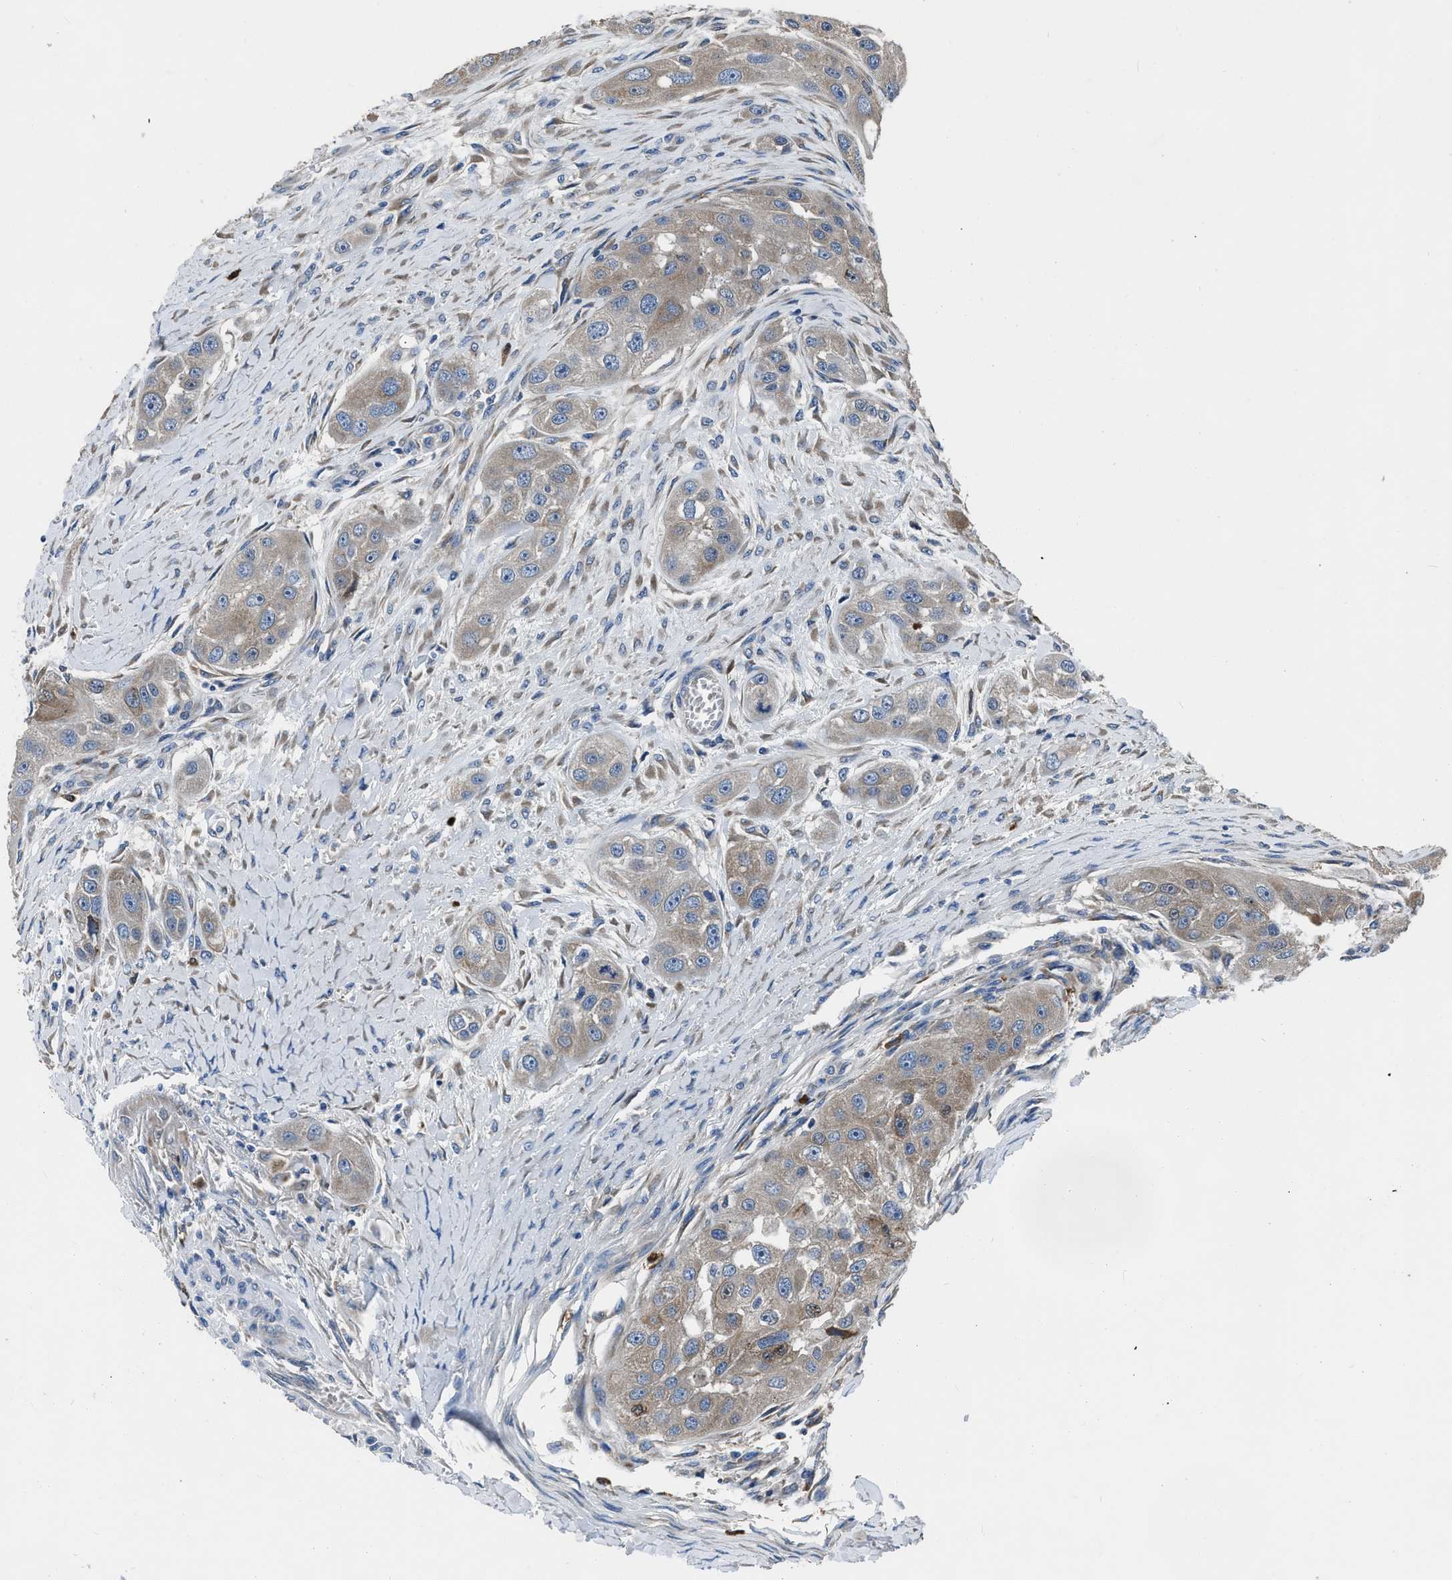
{"staining": {"intensity": "moderate", "quantity": "25%-75%", "location": "cytoplasmic/membranous"}, "tissue": "head and neck cancer", "cell_type": "Tumor cells", "image_type": "cancer", "snomed": [{"axis": "morphology", "description": "Normal tissue, NOS"}, {"axis": "morphology", "description": "Squamous cell carcinoma, NOS"}, {"axis": "topography", "description": "Skeletal muscle"}, {"axis": "topography", "description": "Head-Neck"}], "caption": "Moderate cytoplasmic/membranous positivity is appreciated in about 25%-75% of tumor cells in head and neck squamous cell carcinoma.", "gene": "ANGPT1", "patient": {"sex": "male", "age": 51}}